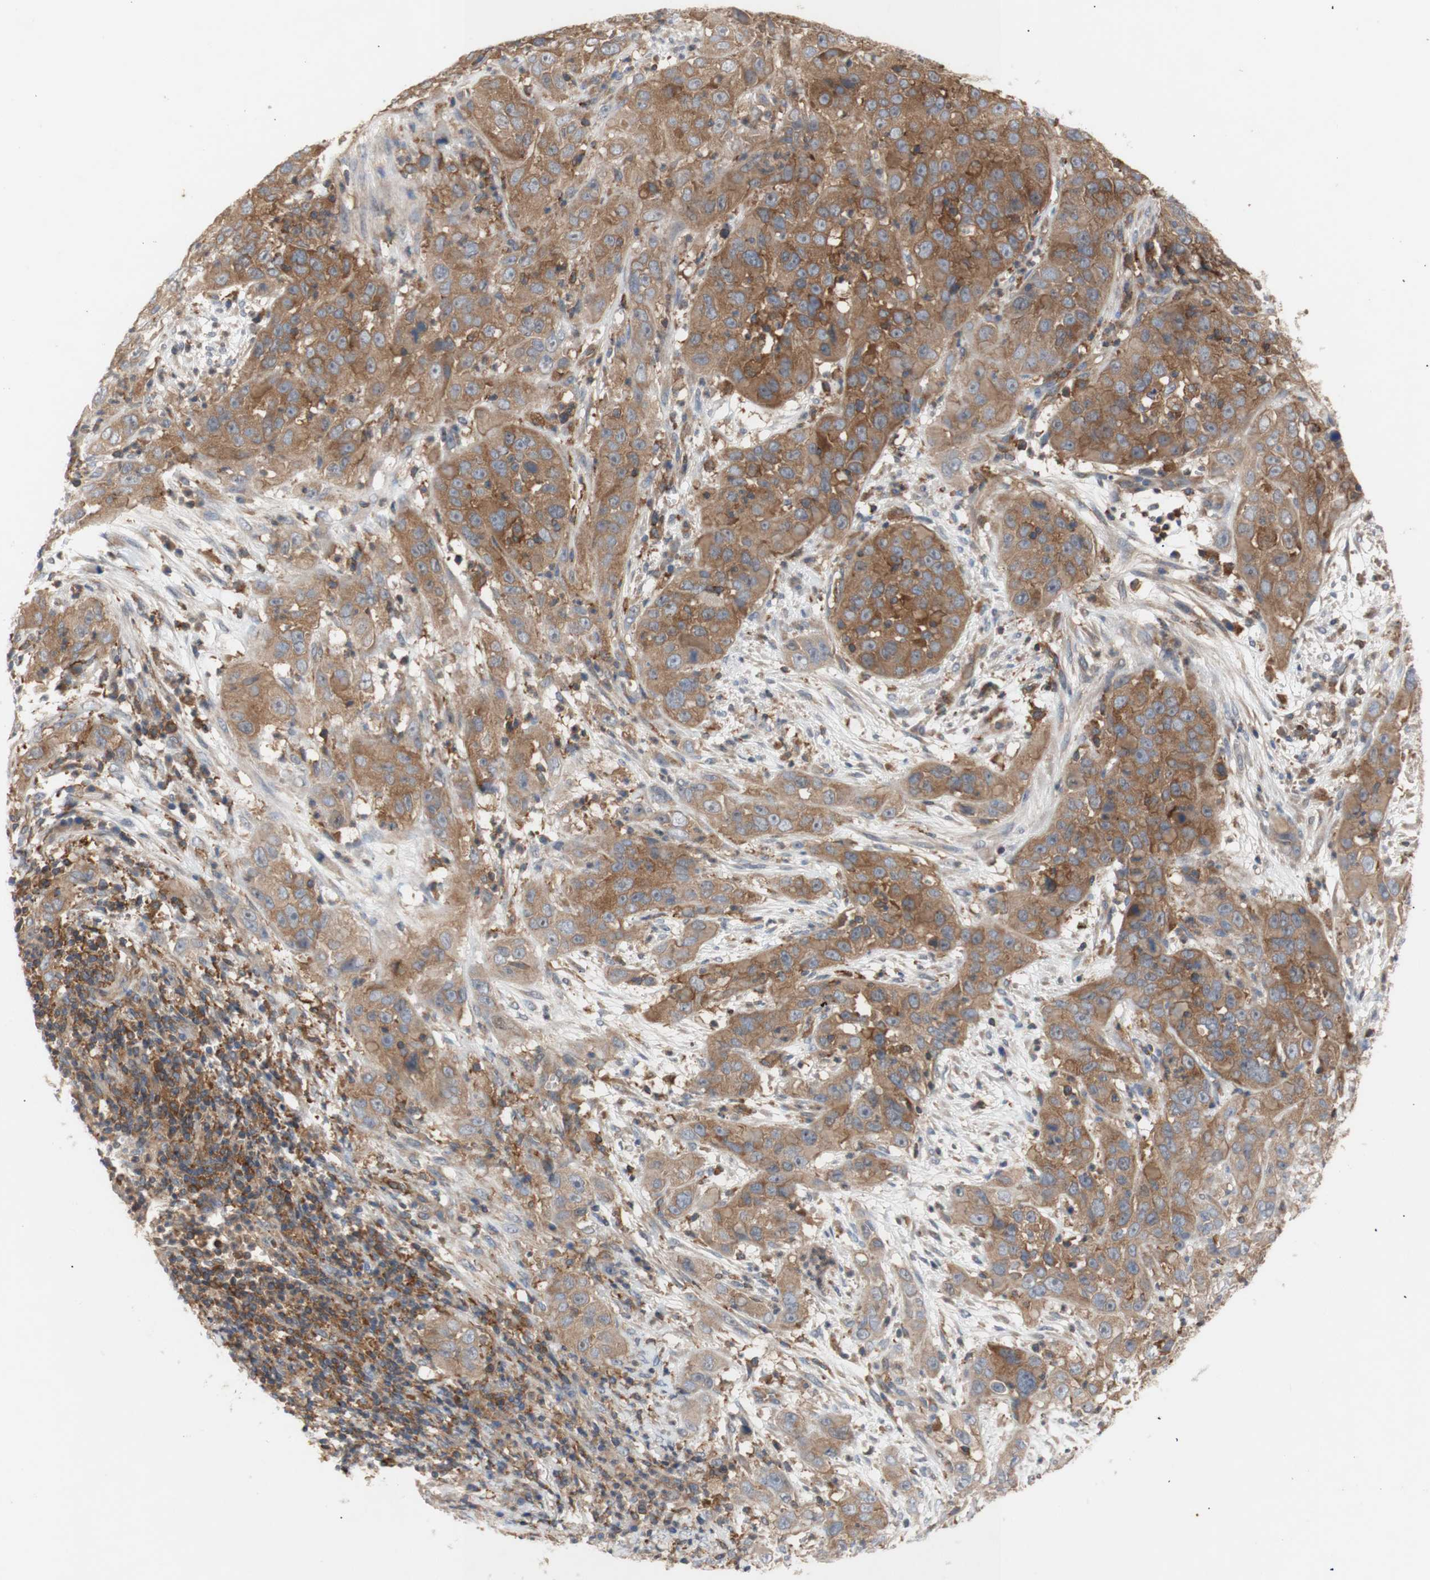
{"staining": {"intensity": "moderate", "quantity": ">75%", "location": "cytoplasmic/membranous"}, "tissue": "cervical cancer", "cell_type": "Tumor cells", "image_type": "cancer", "snomed": [{"axis": "morphology", "description": "Squamous cell carcinoma, NOS"}, {"axis": "topography", "description": "Cervix"}], "caption": "An IHC histopathology image of tumor tissue is shown. Protein staining in brown labels moderate cytoplasmic/membranous positivity in cervical cancer within tumor cells.", "gene": "IKBKG", "patient": {"sex": "female", "age": 32}}